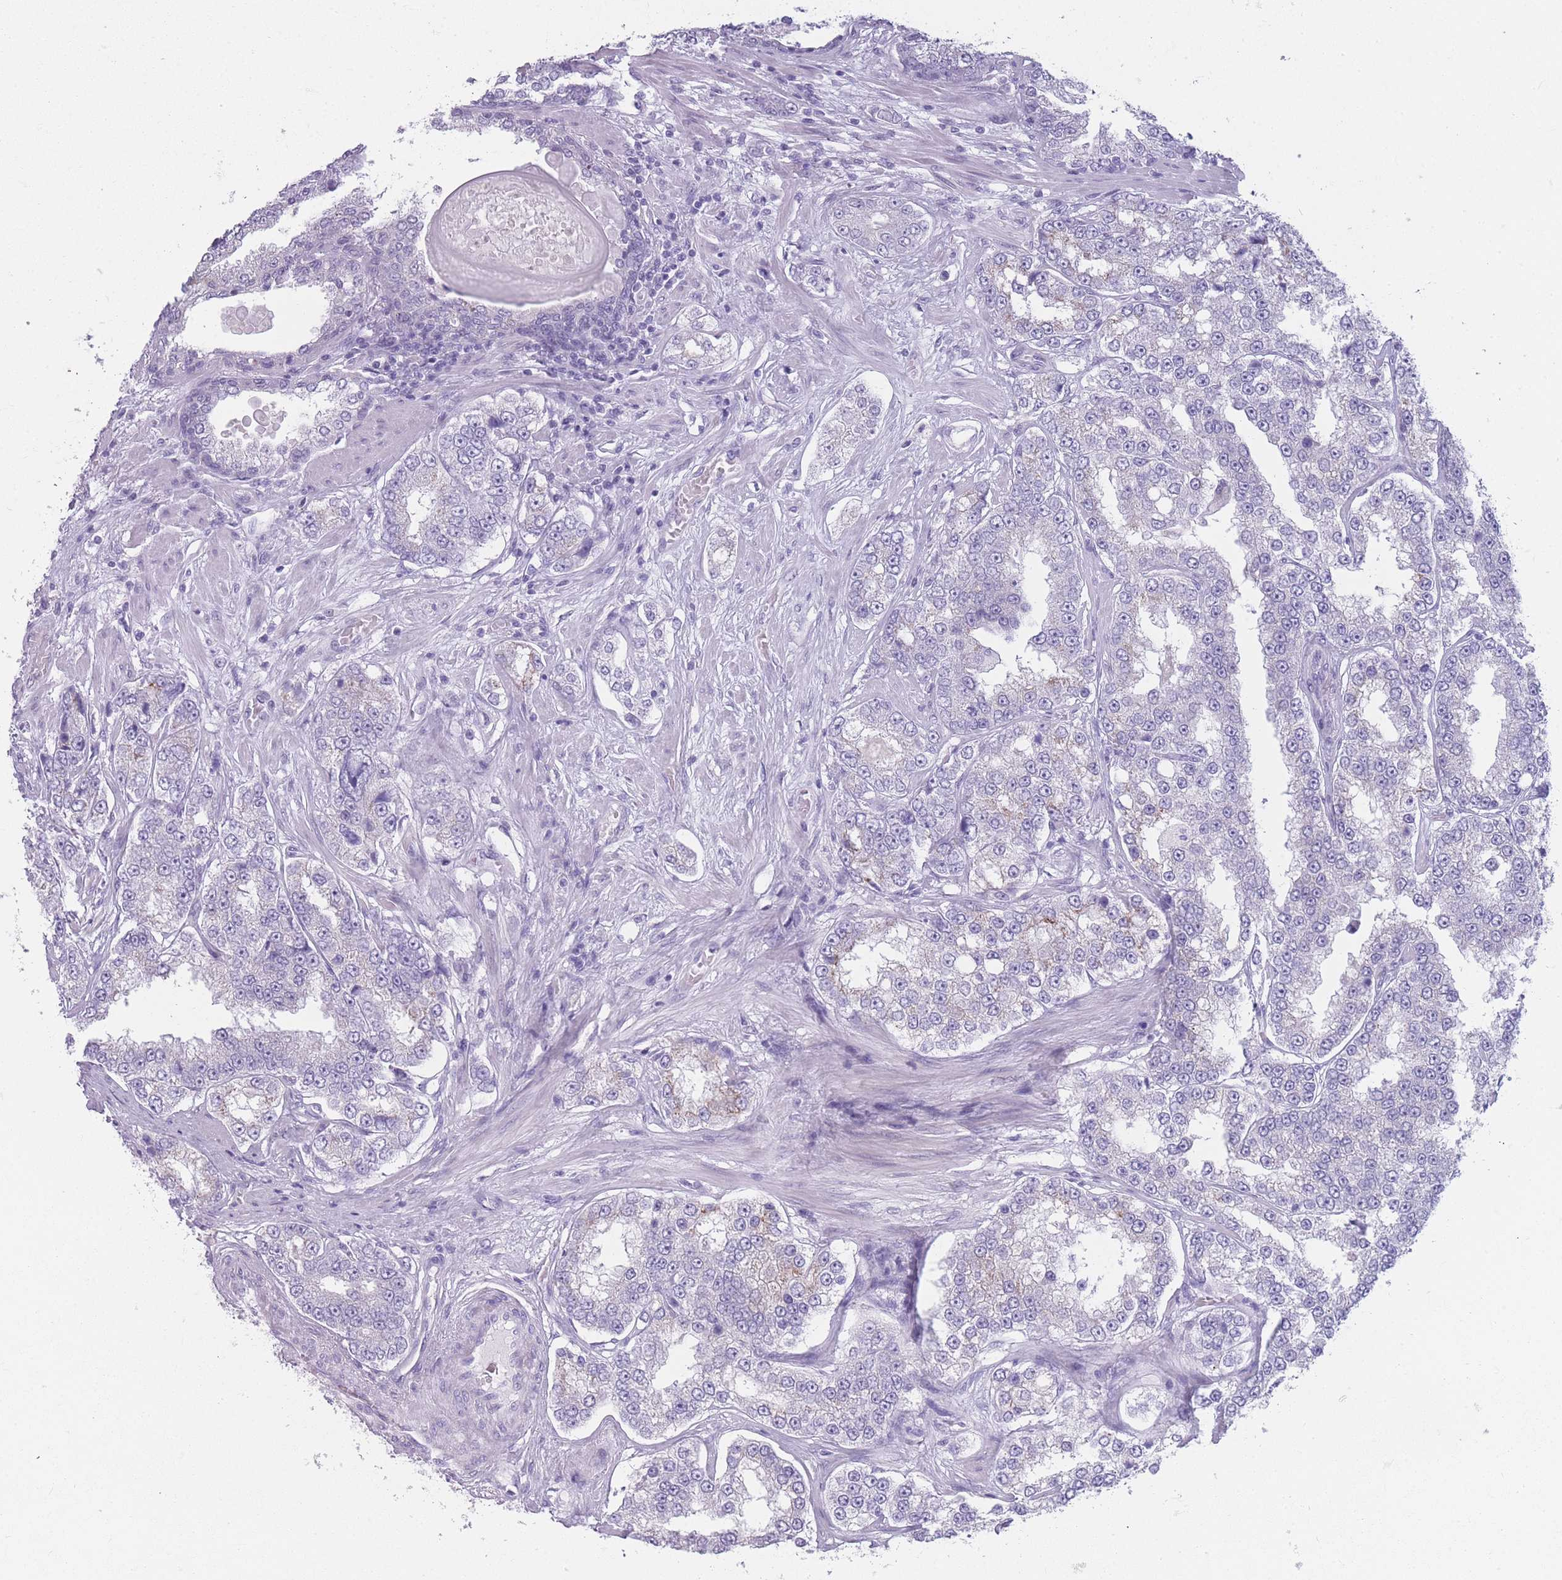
{"staining": {"intensity": "negative", "quantity": "none", "location": "none"}, "tissue": "prostate cancer", "cell_type": "Tumor cells", "image_type": "cancer", "snomed": [{"axis": "morphology", "description": "Normal tissue, NOS"}, {"axis": "morphology", "description": "Adenocarcinoma, High grade"}, {"axis": "topography", "description": "Prostate"}], "caption": "High power microscopy image of an IHC histopathology image of adenocarcinoma (high-grade) (prostate), revealing no significant staining in tumor cells. (DAB immunohistochemistry, high magnification).", "gene": "DCANP1", "patient": {"sex": "male", "age": 83}}